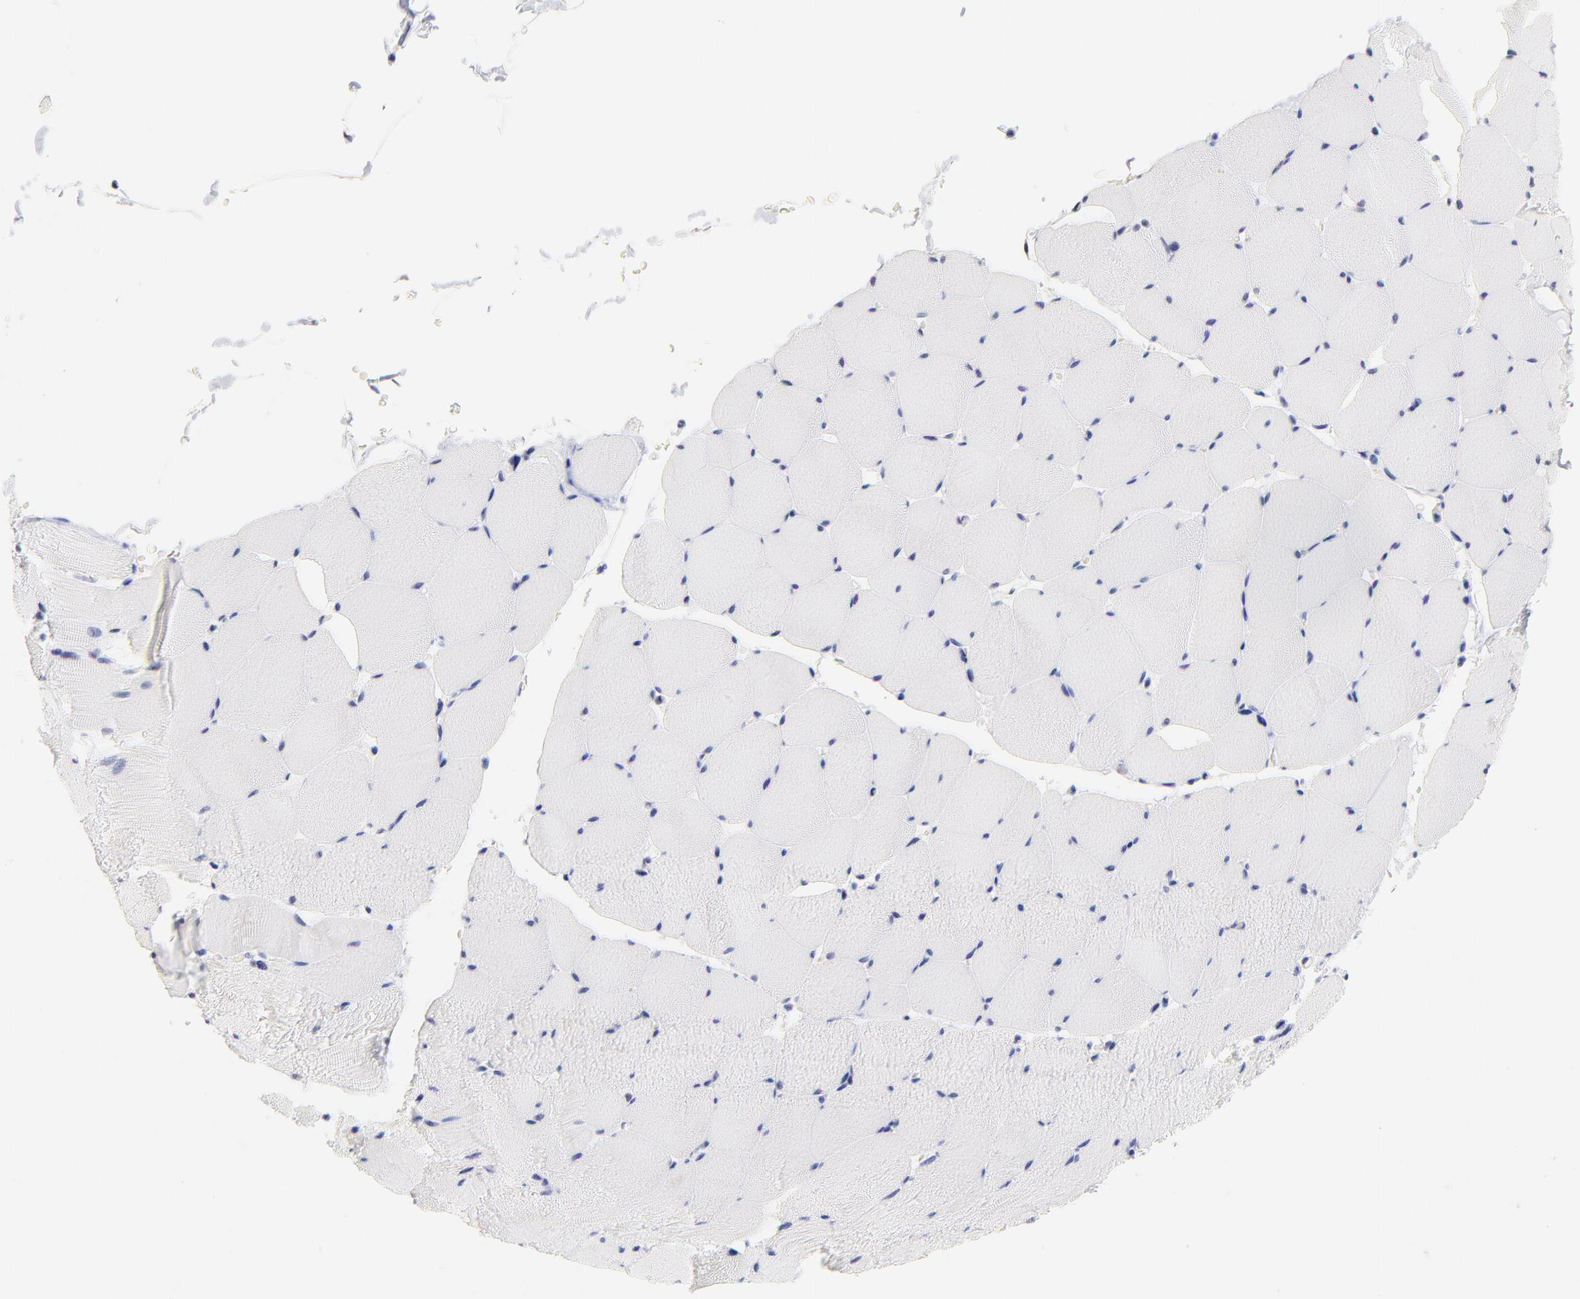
{"staining": {"intensity": "negative", "quantity": "none", "location": "none"}, "tissue": "skeletal muscle", "cell_type": "Myocytes", "image_type": "normal", "snomed": [{"axis": "morphology", "description": "Normal tissue, NOS"}, {"axis": "topography", "description": "Skeletal muscle"}], "caption": "Skeletal muscle stained for a protein using immunohistochemistry (IHC) displays no expression myocytes.", "gene": "ZNF74", "patient": {"sex": "male", "age": 62}}